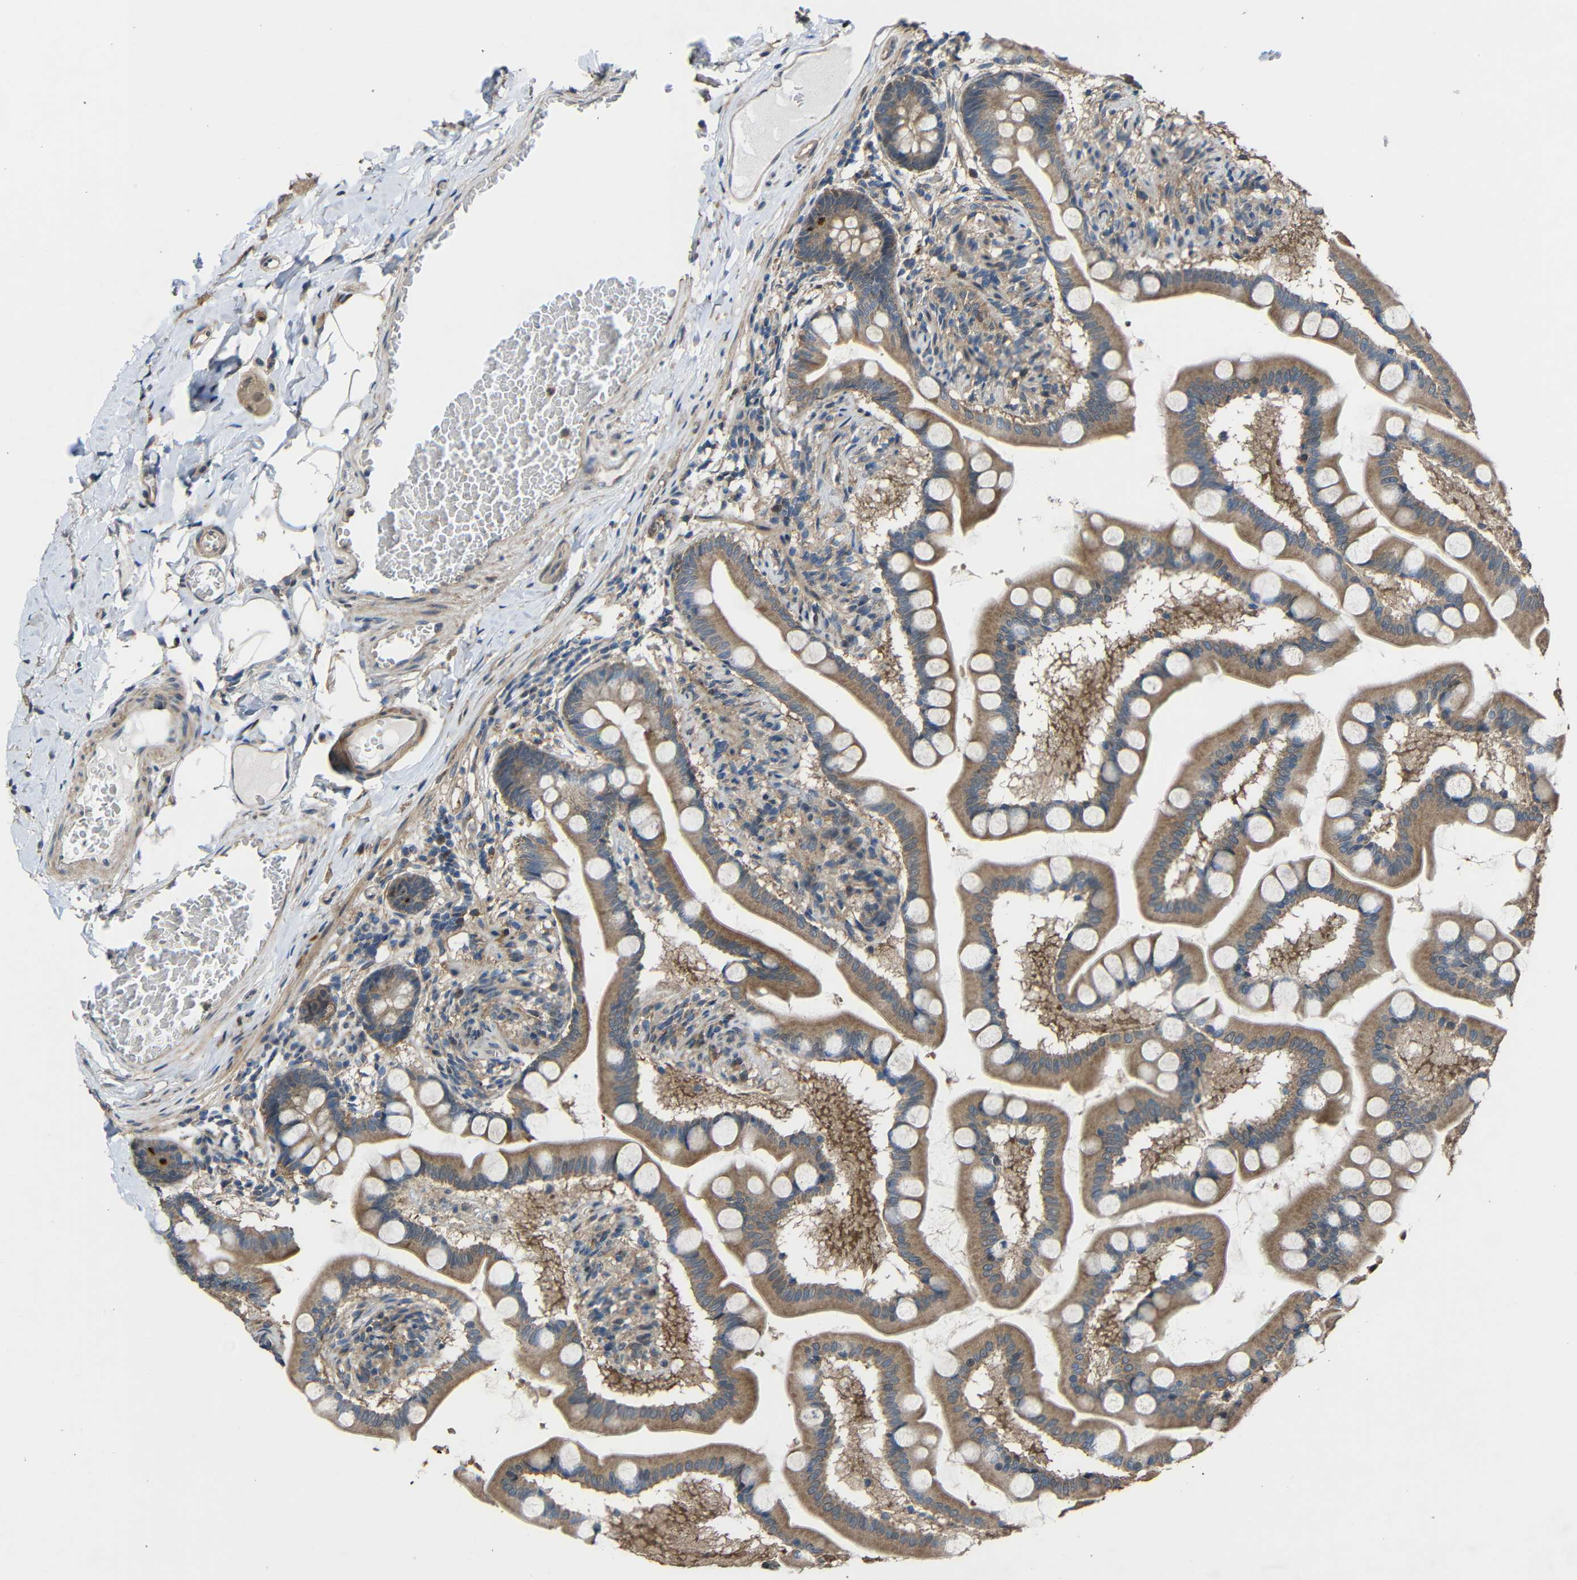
{"staining": {"intensity": "moderate", "quantity": ">75%", "location": "cytoplasmic/membranous"}, "tissue": "small intestine", "cell_type": "Glandular cells", "image_type": "normal", "snomed": [{"axis": "morphology", "description": "Normal tissue, NOS"}, {"axis": "topography", "description": "Small intestine"}], "caption": "Moderate cytoplasmic/membranous expression for a protein is seen in about >75% of glandular cells of benign small intestine using immunohistochemistry.", "gene": "CHST9", "patient": {"sex": "male", "age": 41}}